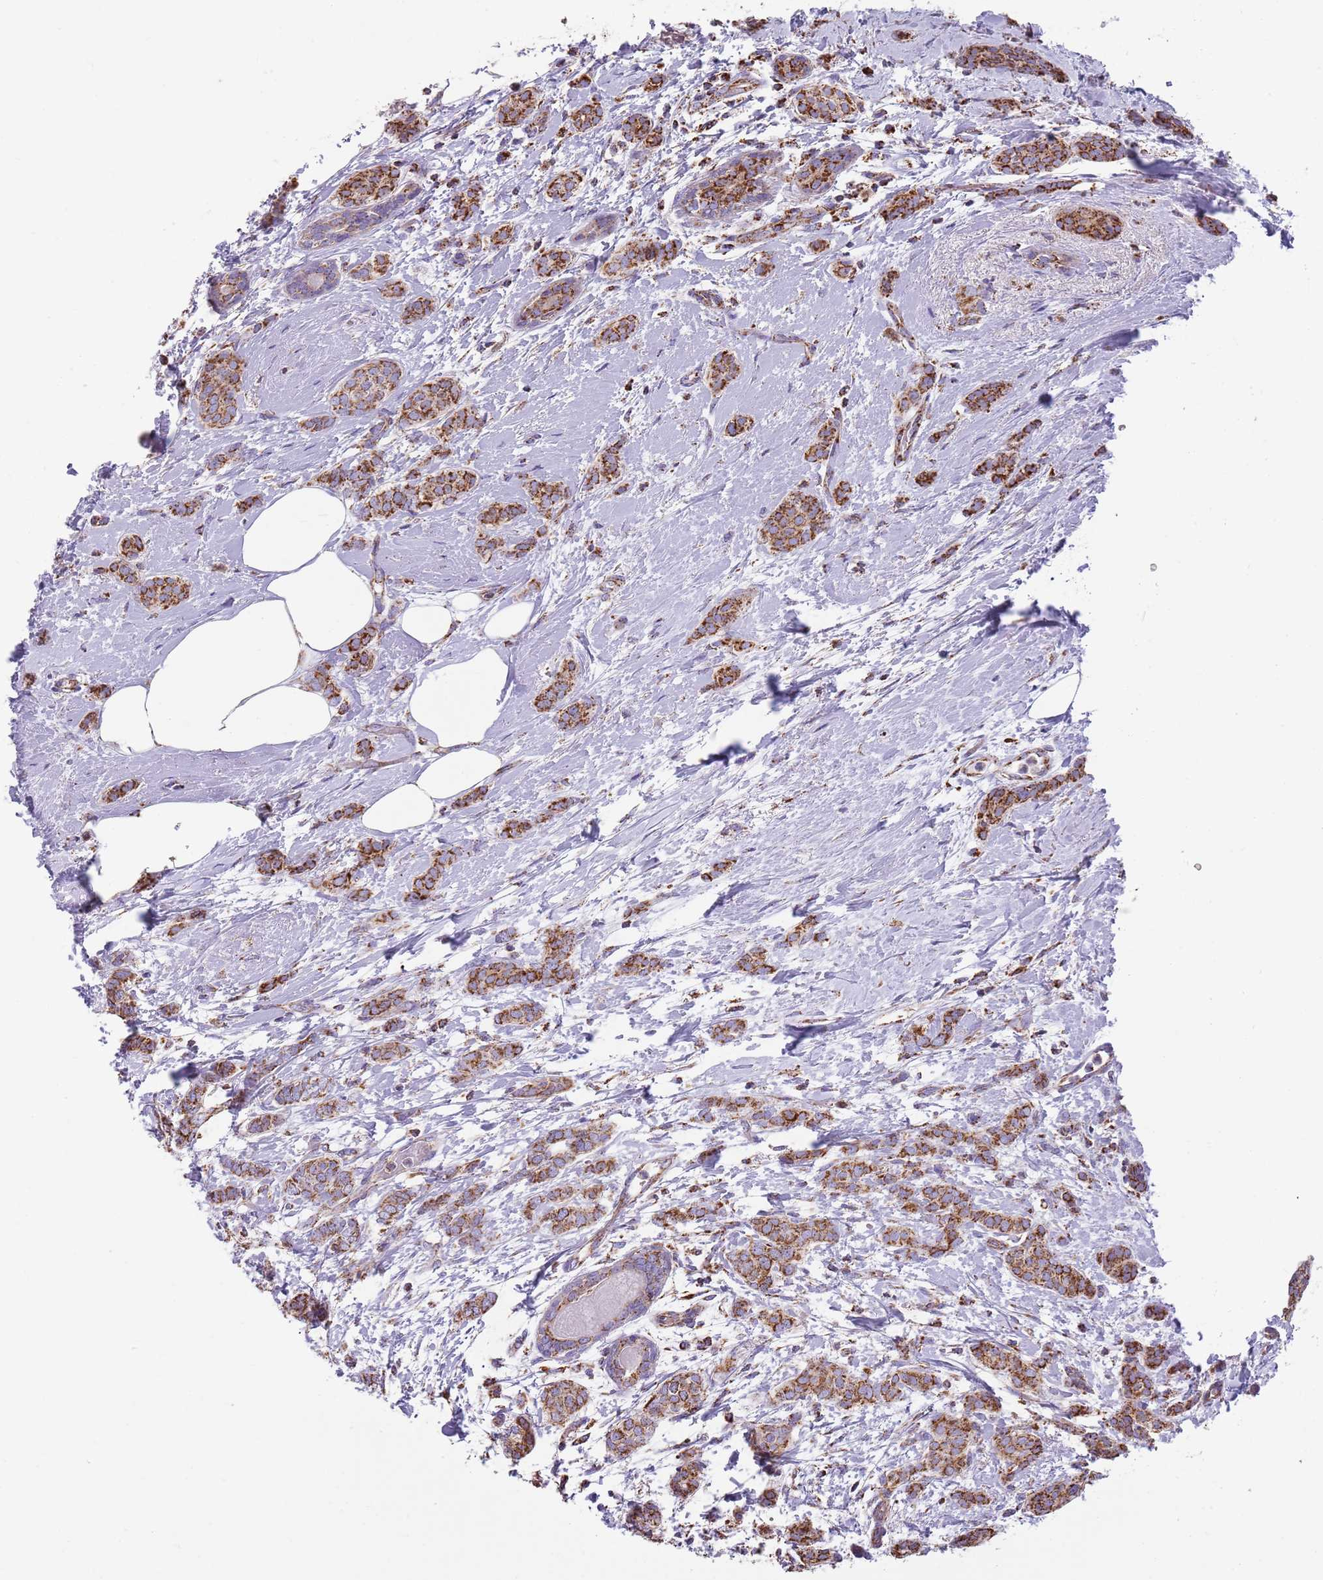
{"staining": {"intensity": "strong", "quantity": ">75%", "location": "cytoplasmic/membranous"}, "tissue": "breast cancer", "cell_type": "Tumor cells", "image_type": "cancer", "snomed": [{"axis": "morphology", "description": "Duct carcinoma"}, {"axis": "topography", "description": "Breast"}], "caption": "IHC of human breast cancer (invasive ductal carcinoma) demonstrates high levels of strong cytoplasmic/membranous staining in about >75% of tumor cells.", "gene": "TTLL1", "patient": {"sex": "female", "age": 72}}